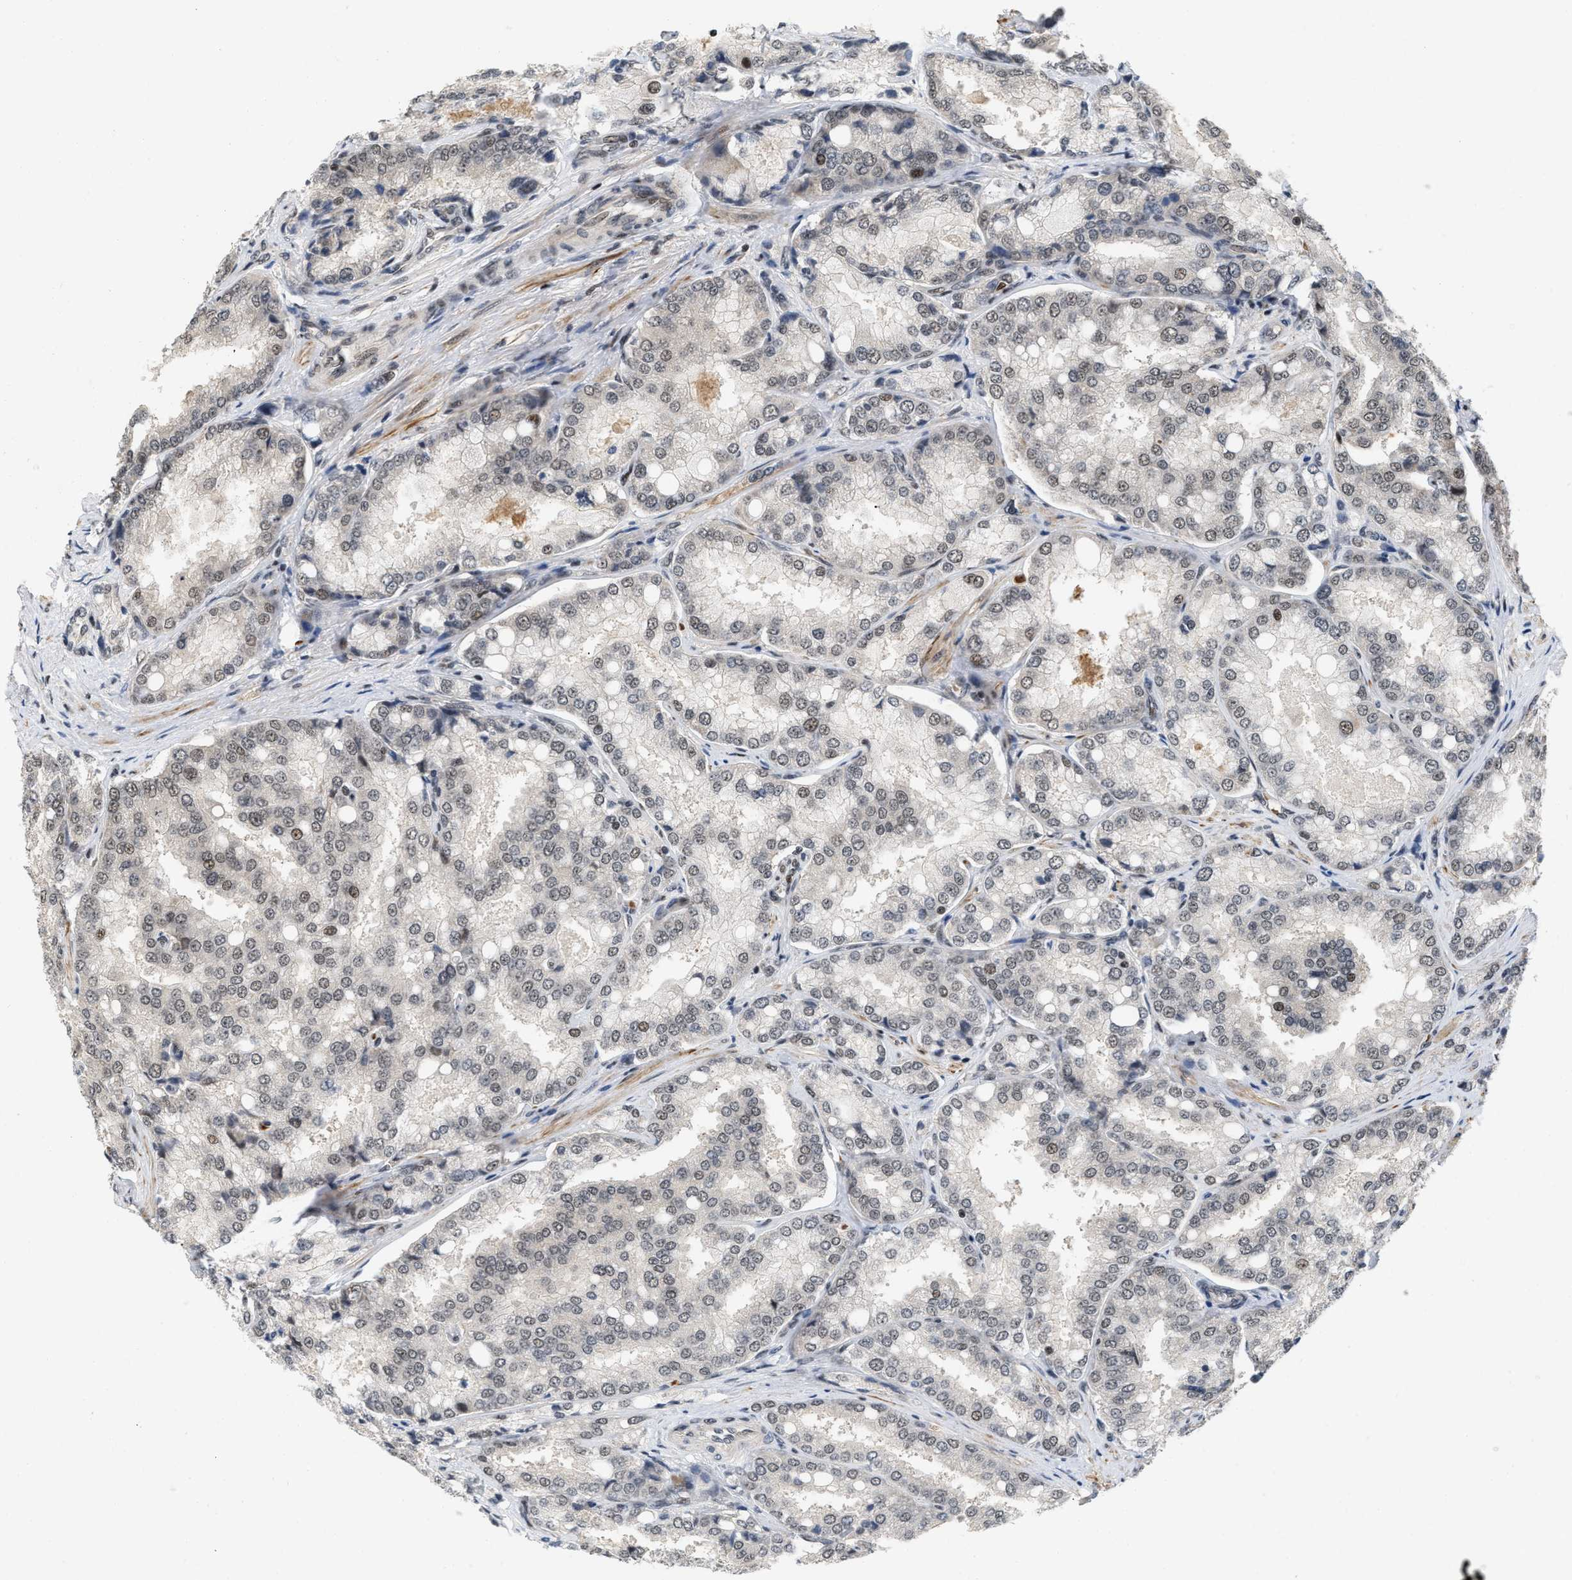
{"staining": {"intensity": "moderate", "quantity": ">75%", "location": "nuclear"}, "tissue": "prostate cancer", "cell_type": "Tumor cells", "image_type": "cancer", "snomed": [{"axis": "morphology", "description": "Adenocarcinoma, High grade"}, {"axis": "topography", "description": "Prostate"}], "caption": "Immunohistochemical staining of prostate cancer (high-grade adenocarcinoma) exhibits medium levels of moderate nuclear protein expression in about >75% of tumor cells.", "gene": "ANKRD11", "patient": {"sex": "male", "age": 50}}